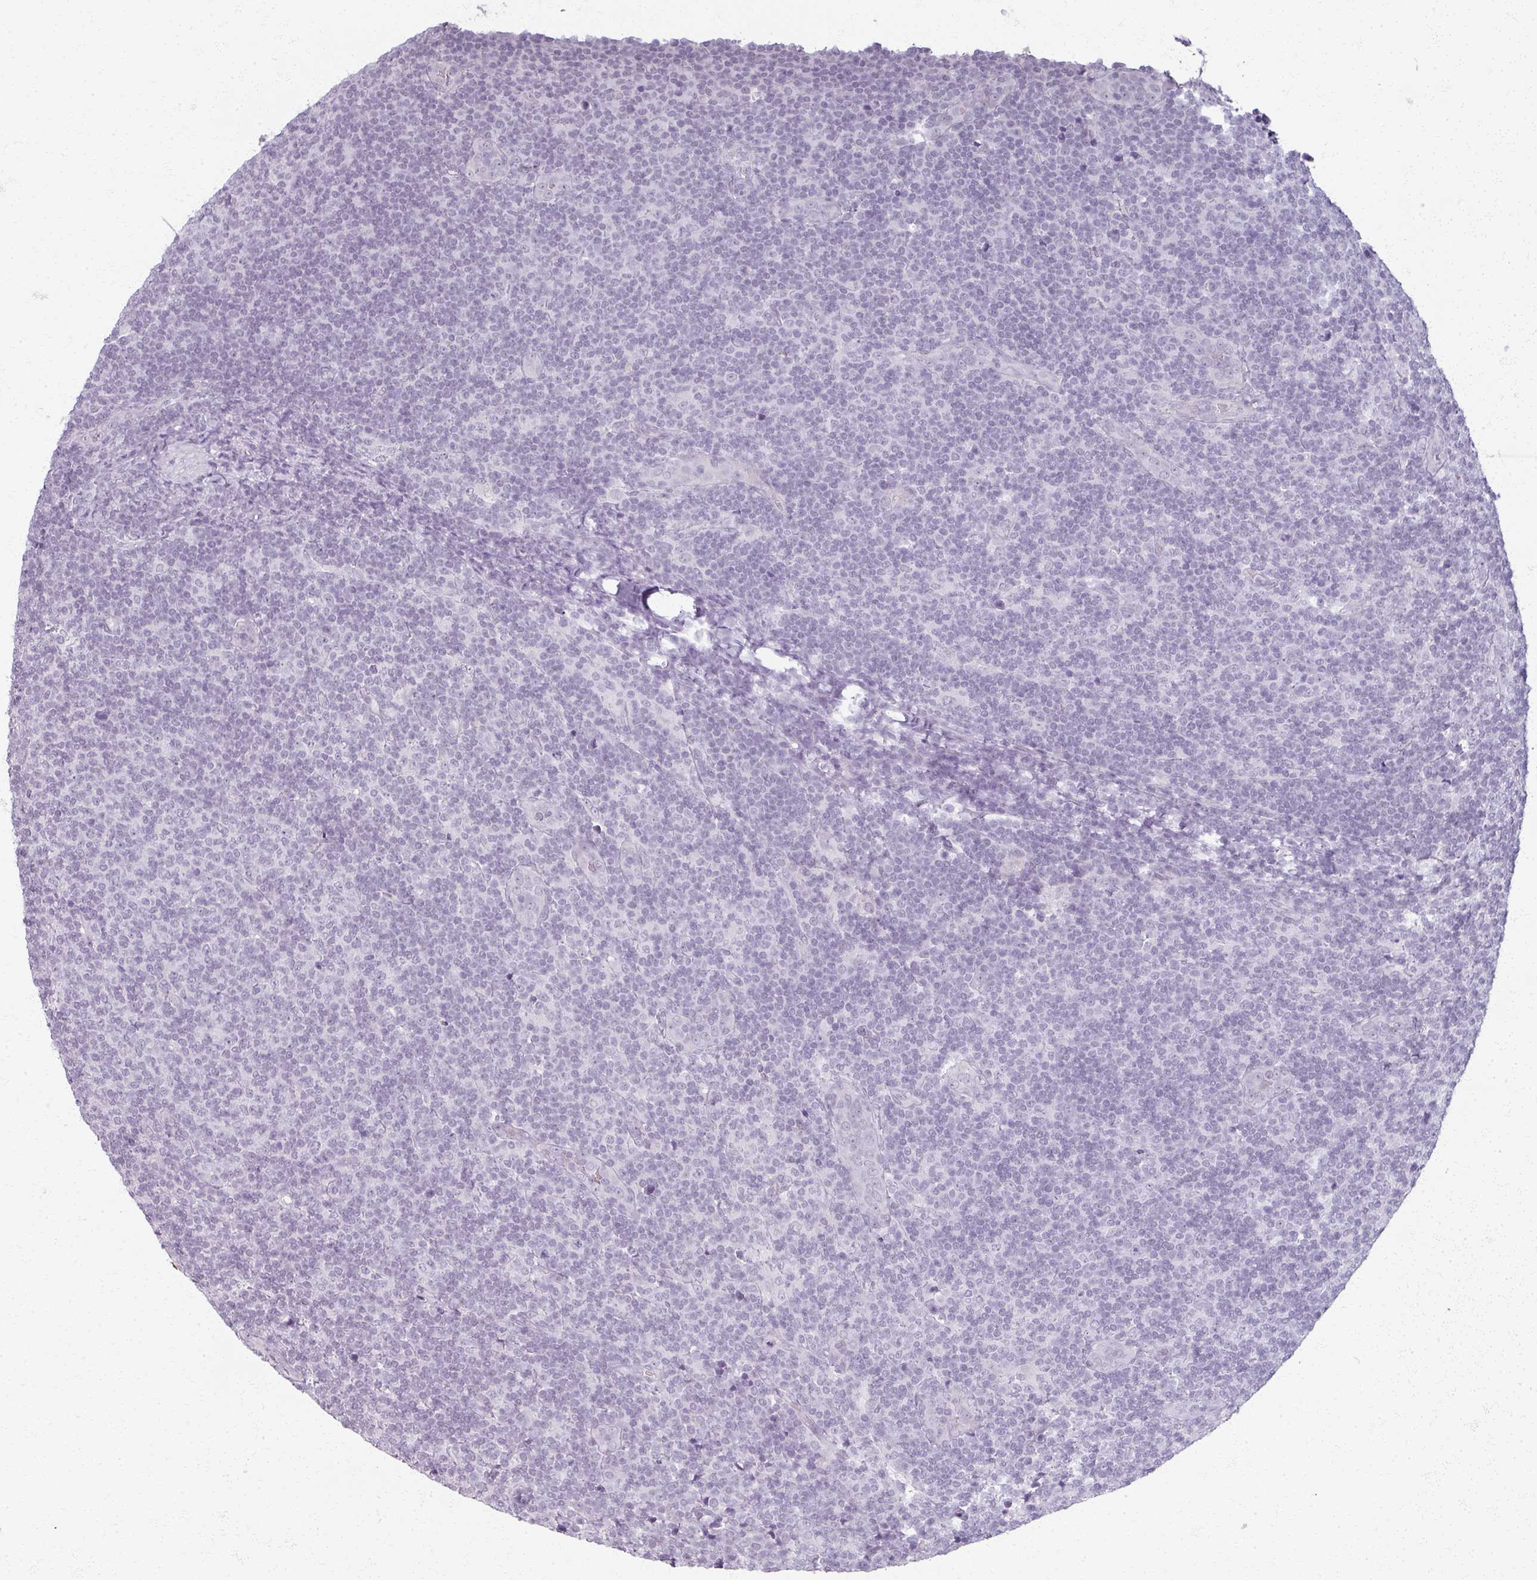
{"staining": {"intensity": "negative", "quantity": "none", "location": "none"}, "tissue": "lymphoma", "cell_type": "Tumor cells", "image_type": "cancer", "snomed": [{"axis": "morphology", "description": "Malignant lymphoma, non-Hodgkin's type, Low grade"}, {"axis": "topography", "description": "Lymph node"}], "caption": "Low-grade malignant lymphoma, non-Hodgkin's type stained for a protein using immunohistochemistry (IHC) demonstrates no positivity tumor cells.", "gene": "RFPL2", "patient": {"sex": "male", "age": 66}}